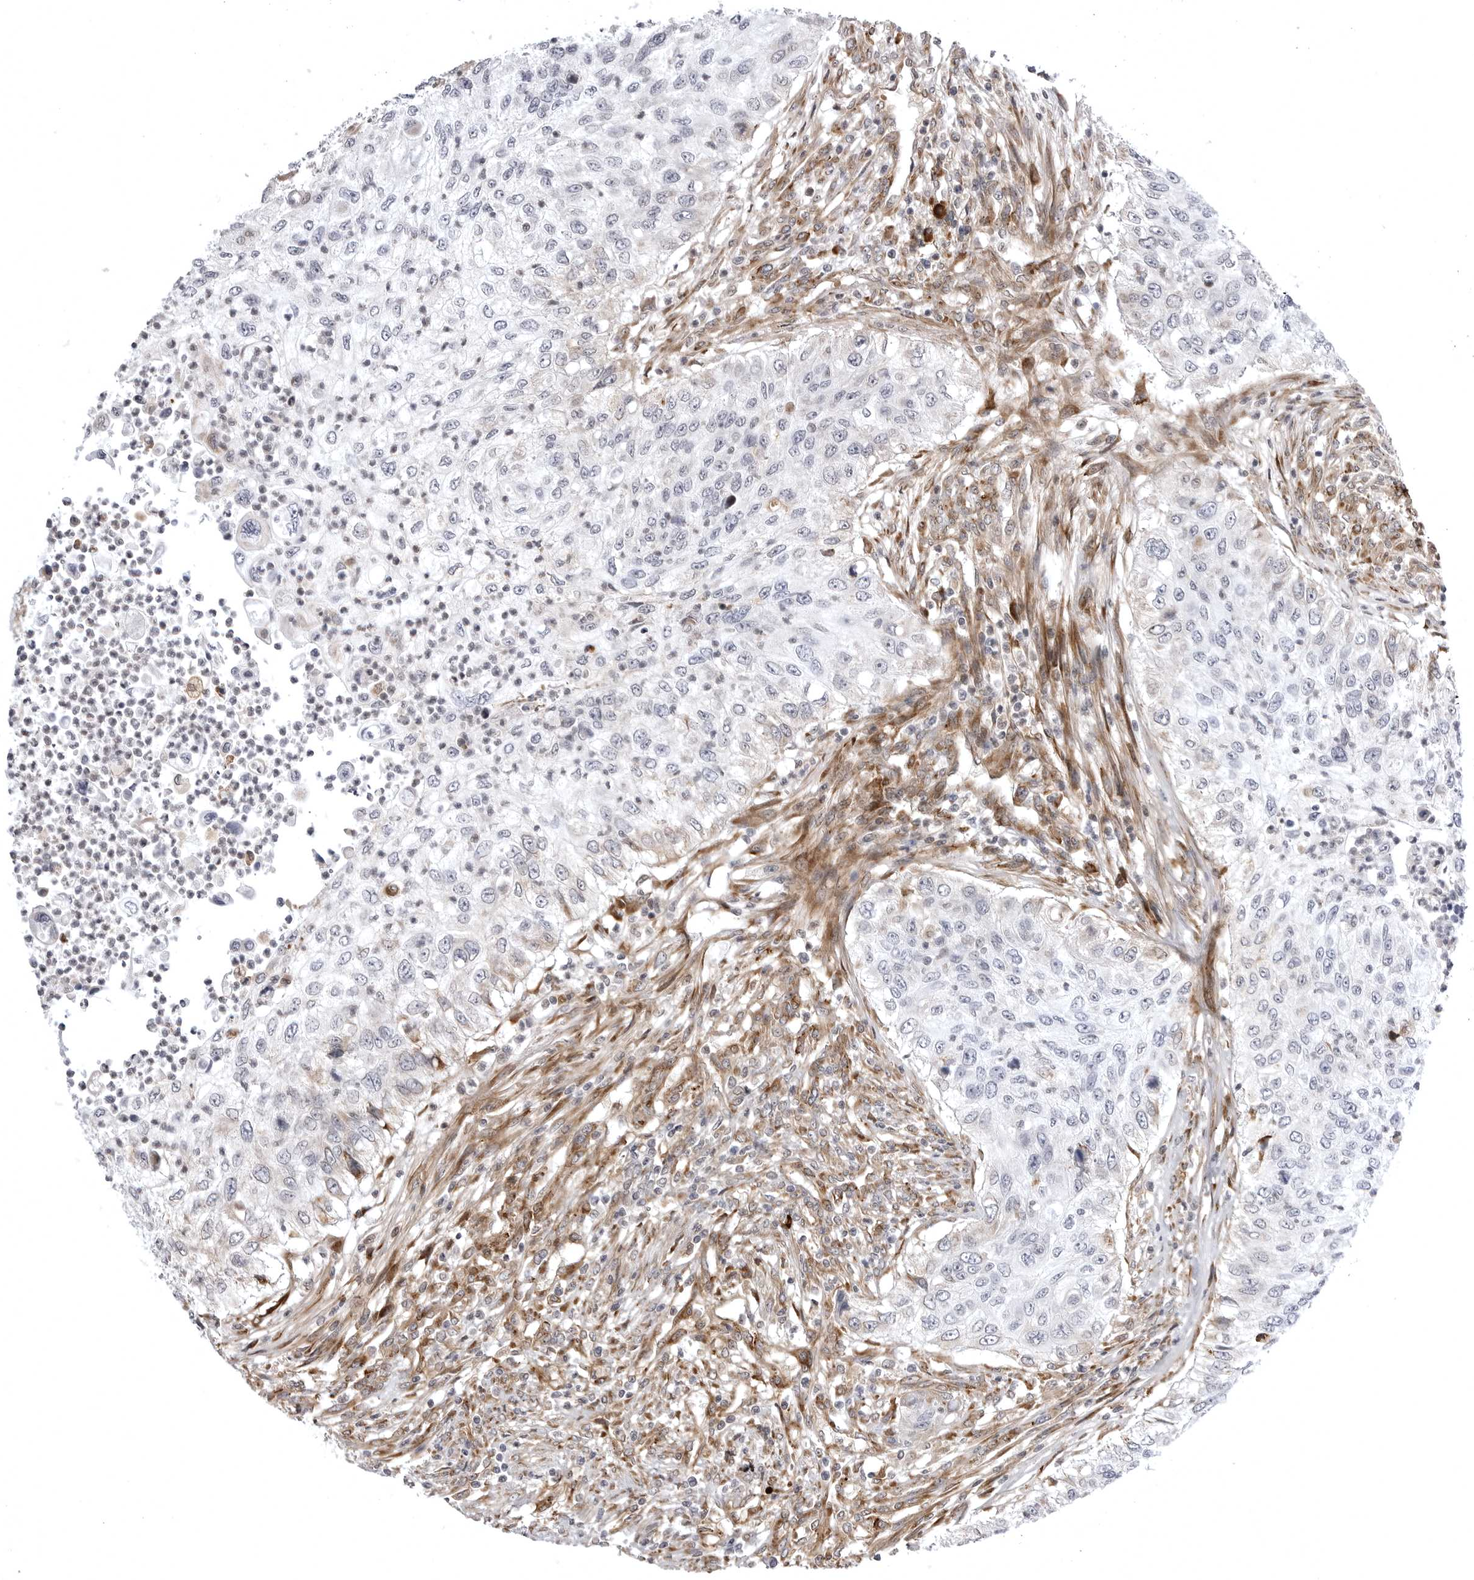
{"staining": {"intensity": "negative", "quantity": "none", "location": "none"}, "tissue": "urothelial cancer", "cell_type": "Tumor cells", "image_type": "cancer", "snomed": [{"axis": "morphology", "description": "Urothelial carcinoma, High grade"}, {"axis": "topography", "description": "Urinary bladder"}], "caption": "Immunohistochemistry (IHC) of urothelial cancer demonstrates no staining in tumor cells.", "gene": "ARL5A", "patient": {"sex": "female", "age": 60}}